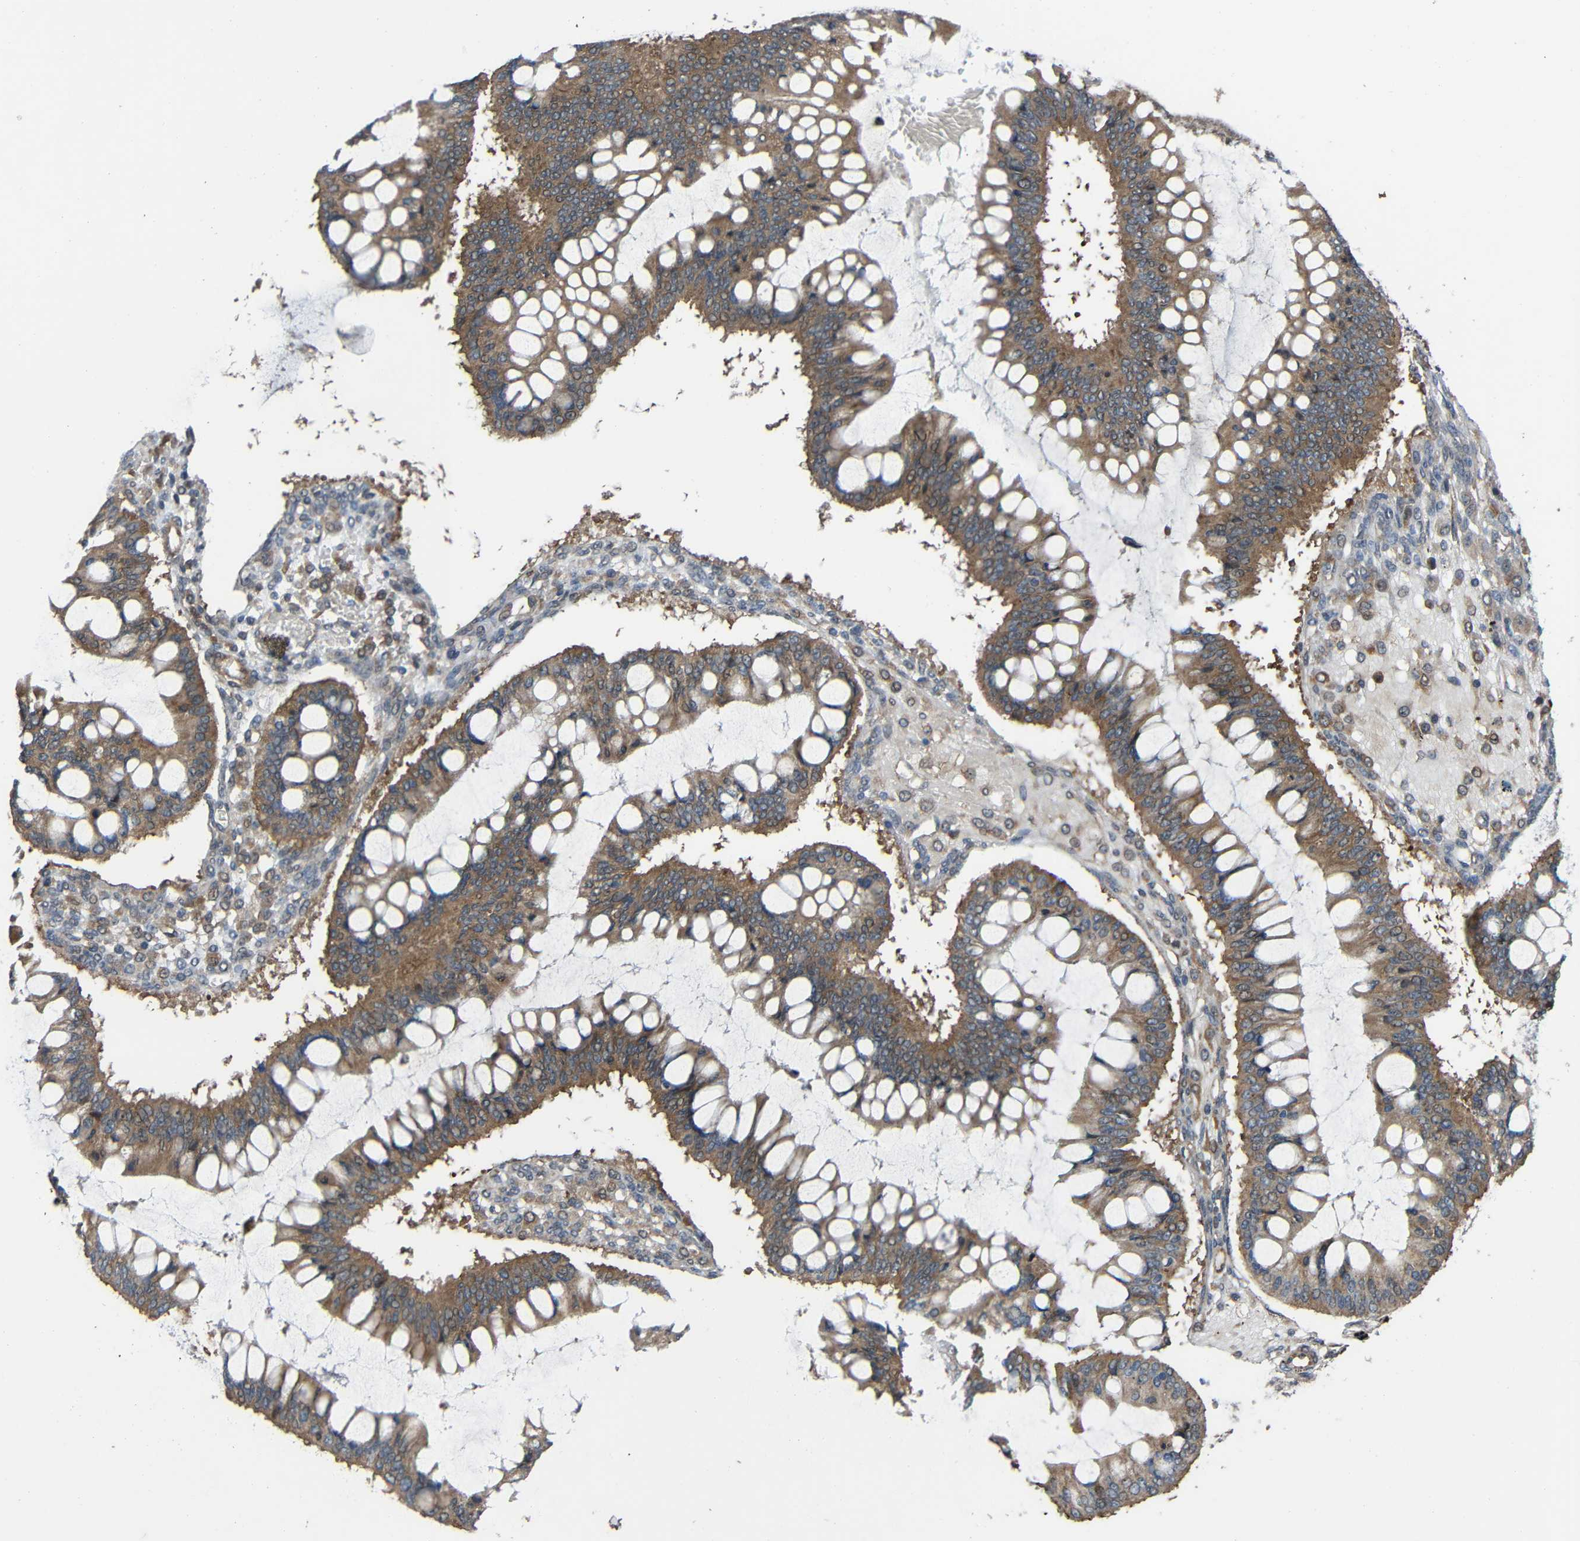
{"staining": {"intensity": "moderate", "quantity": ">75%", "location": "cytoplasmic/membranous"}, "tissue": "ovarian cancer", "cell_type": "Tumor cells", "image_type": "cancer", "snomed": [{"axis": "morphology", "description": "Cystadenocarcinoma, mucinous, NOS"}, {"axis": "topography", "description": "Ovary"}], "caption": "Human ovarian mucinous cystadenocarcinoma stained for a protein (brown) exhibits moderate cytoplasmic/membranous positive staining in about >75% of tumor cells.", "gene": "CHST9", "patient": {"sex": "female", "age": 73}}